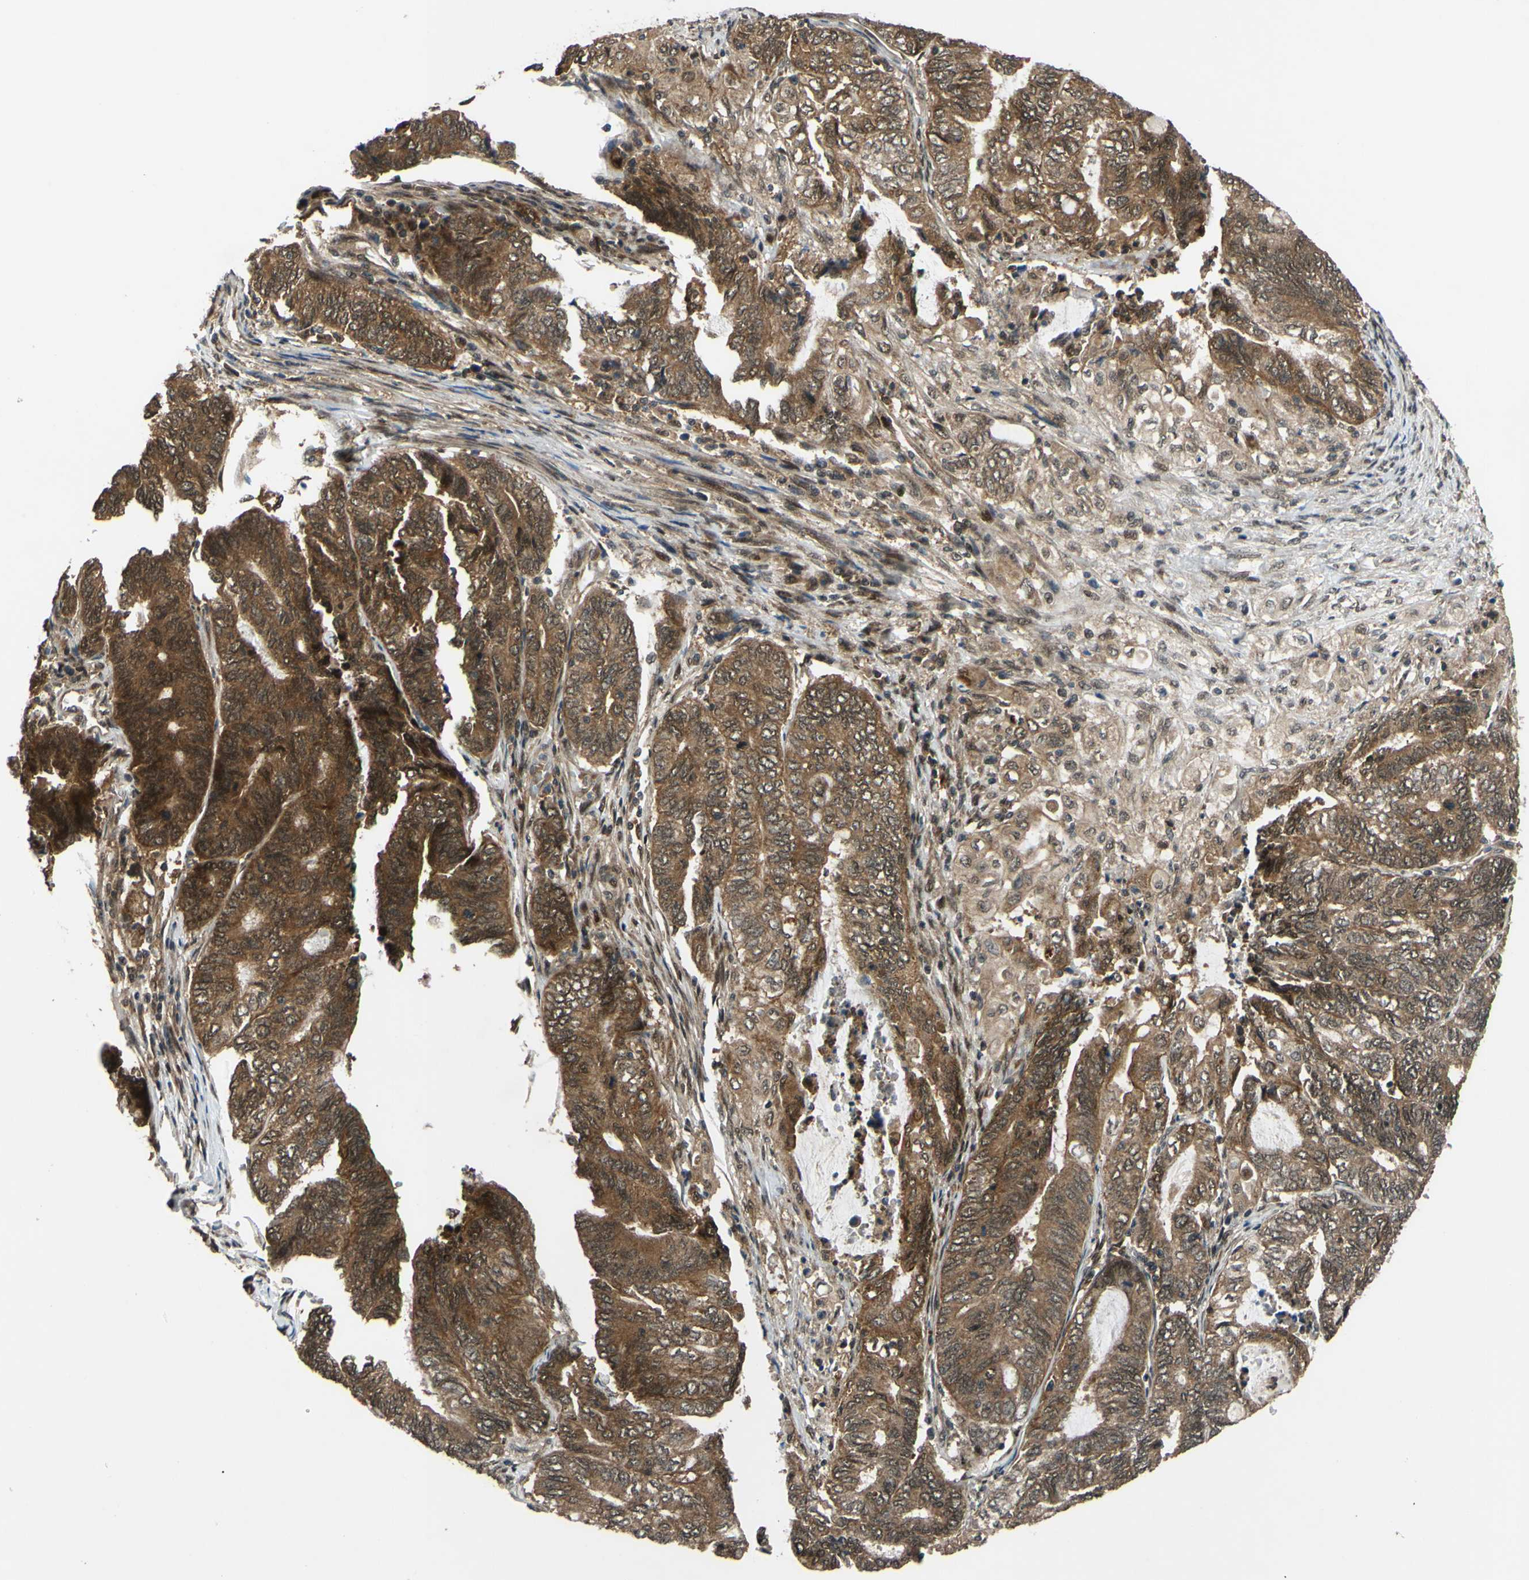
{"staining": {"intensity": "moderate", "quantity": ">75%", "location": "cytoplasmic/membranous"}, "tissue": "endometrial cancer", "cell_type": "Tumor cells", "image_type": "cancer", "snomed": [{"axis": "morphology", "description": "Adenocarcinoma, NOS"}, {"axis": "topography", "description": "Uterus"}, {"axis": "topography", "description": "Endometrium"}], "caption": "Human endometrial adenocarcinoma stained with a protein marker displays moderate staining in tumor cells.", "gene": "ABCC8", "patient": {"sex": "female", "age": 70}}